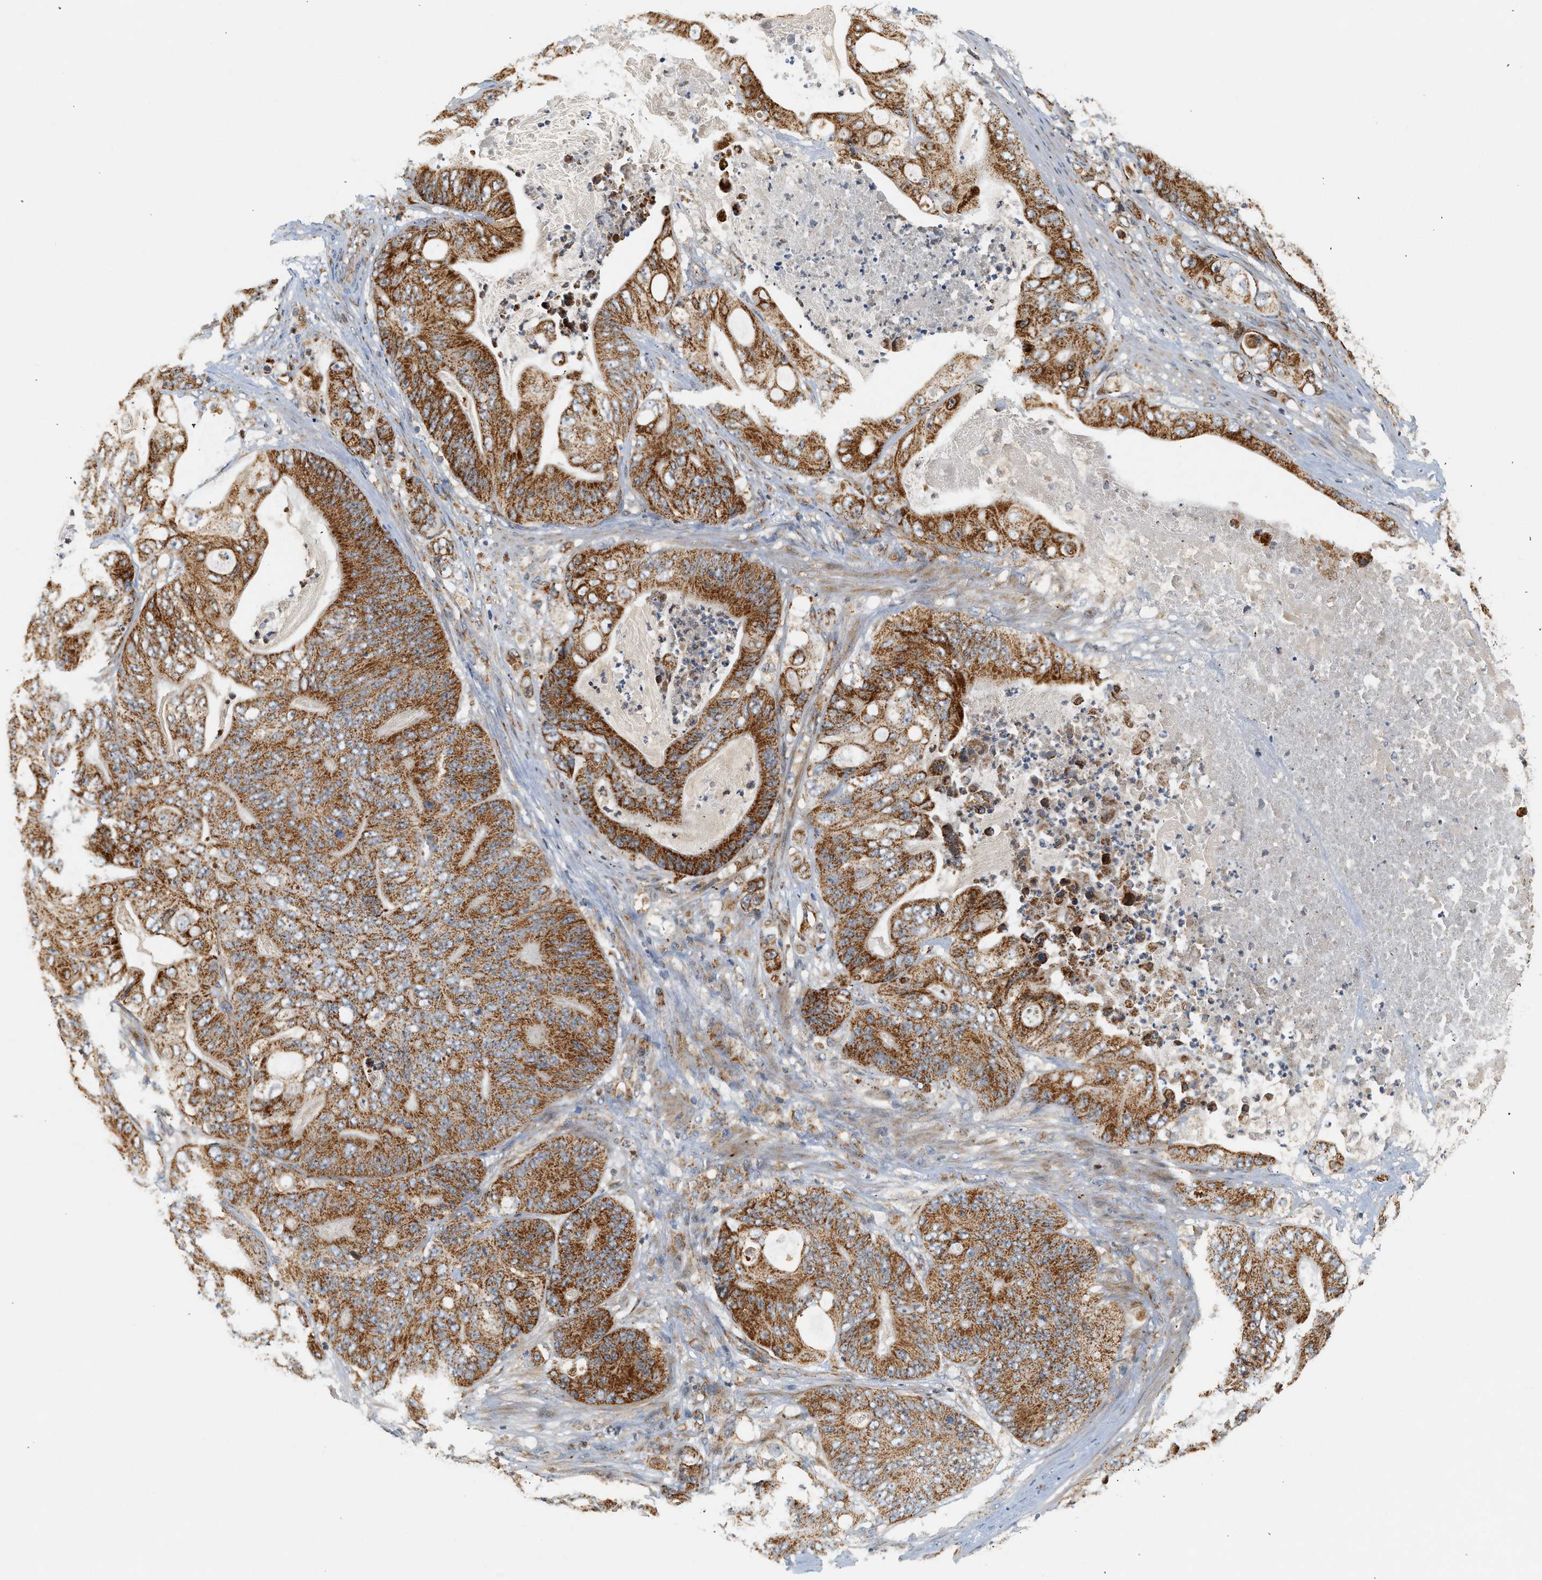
{"staining": {"intensity": "strong", "quantity": ">75%", "location": "cytoplasmic/membranous"}, "tissue": "stomach cancer", "cell_type": "Tumor cells", "image_type": "cancer", "snomed": [{"axis": "morphology", "description": "Adenocarcinoma, NOS"}, {"axis": "topography", "description": "Stomach"}], "caption": "A brown stain shows strong cytoplasmic/membranous expression of a protein in stomach adenocarcinoma tumor cells.", "gene": "MCU", "patient": {"sex": "female", "age": 73}}